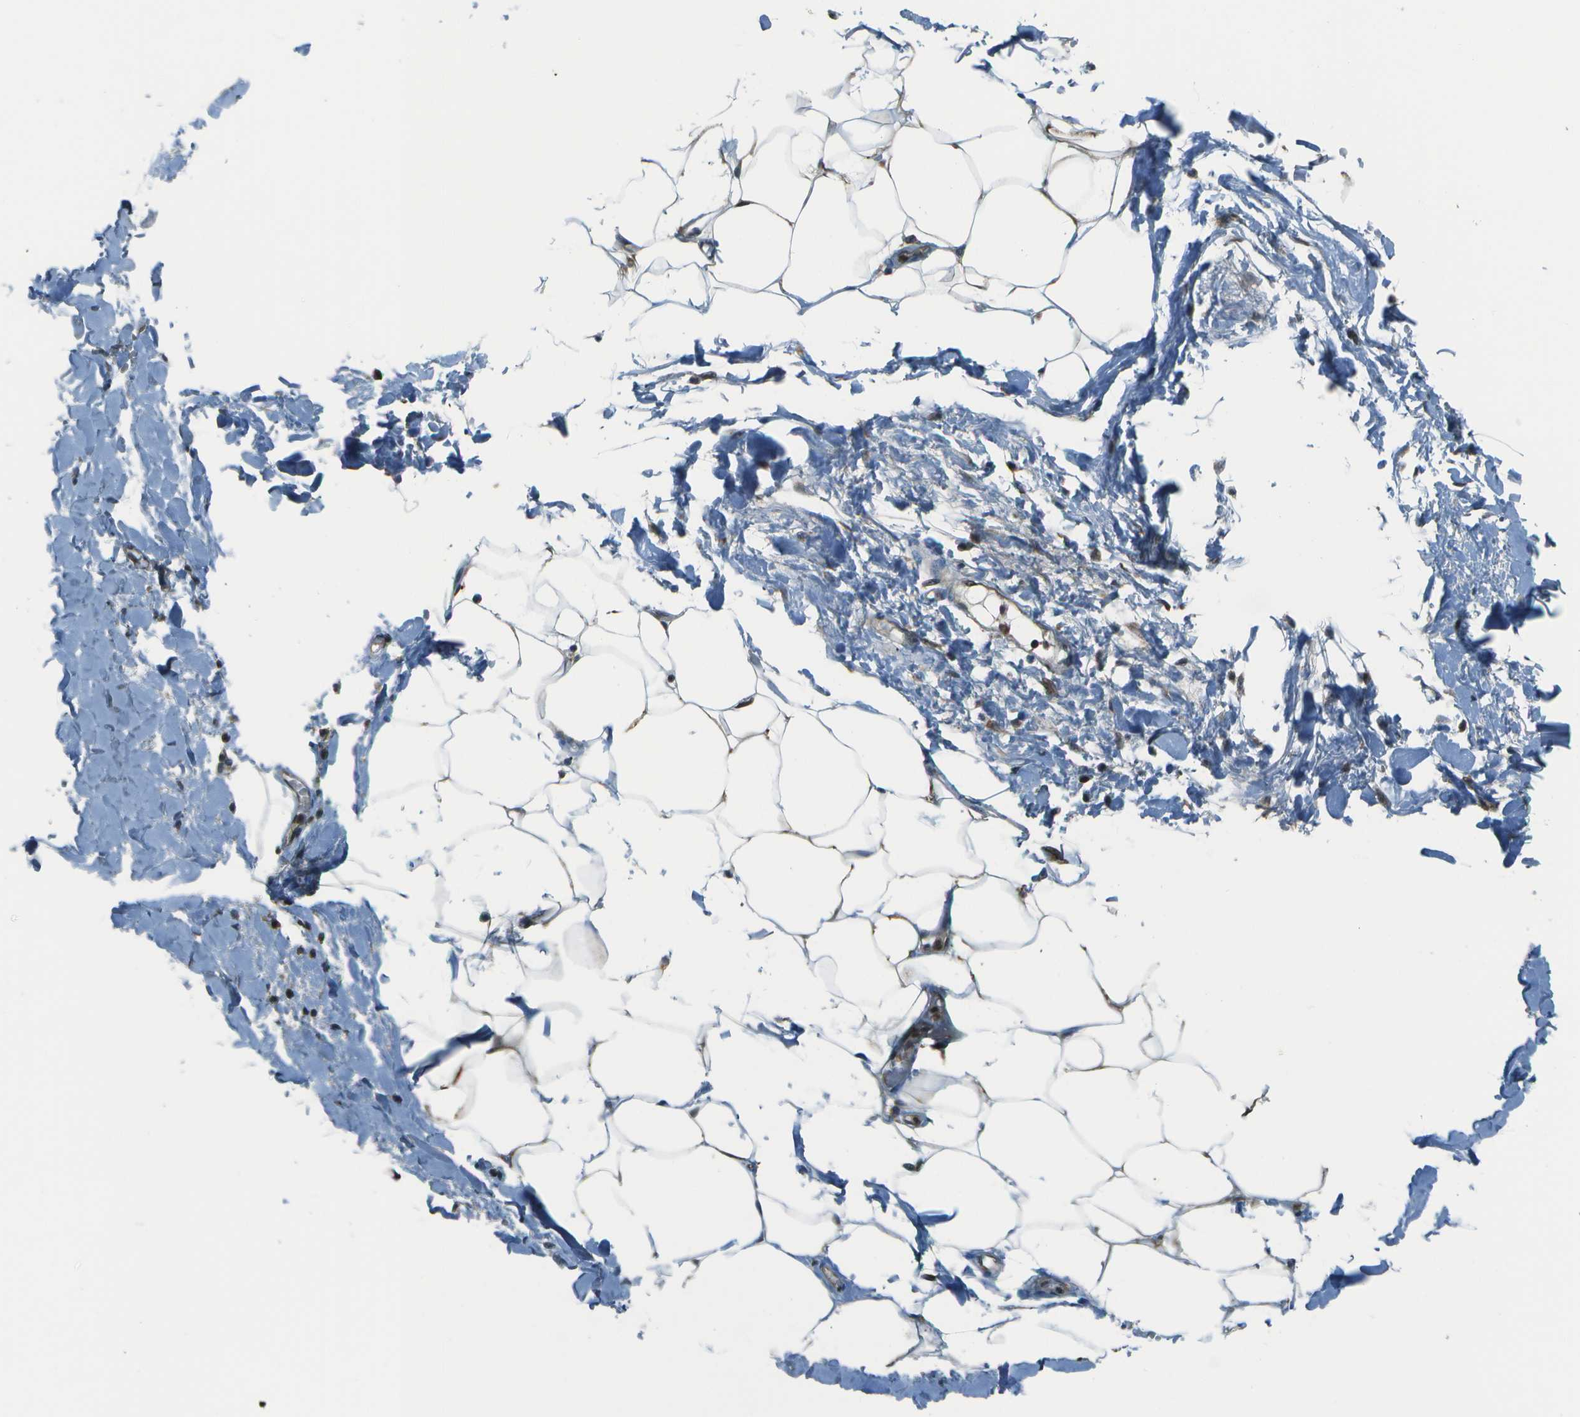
{"staining": {"intensity": "weak", "quantity": ">75%", "location": "cytoplasmic/membranous"}, "tissue": "adipose tissue", "cell_type": "Adipocytes", "image_type": "normal", "snomed": [{"axis": "morphology", "description": "Normal tissue, NOS"}, {"axis": "topography", "description": "Soft tissue"}, {"axis": "topography", "description": "Vascular tissue"}], "caption": "Immunohistochemistry (IHC) micrograph of normal adipose tissue: adipose tissue stained using immunohistochemistry (IHC) reveals low levels of weak protein expression localized specifically in the cytoplasmic/membranous of adipocytes, appearing as a cytoplasmic/membranous brown color.", "gene": "TMEM19", "patient": {"sex": "female", "age": 35}}